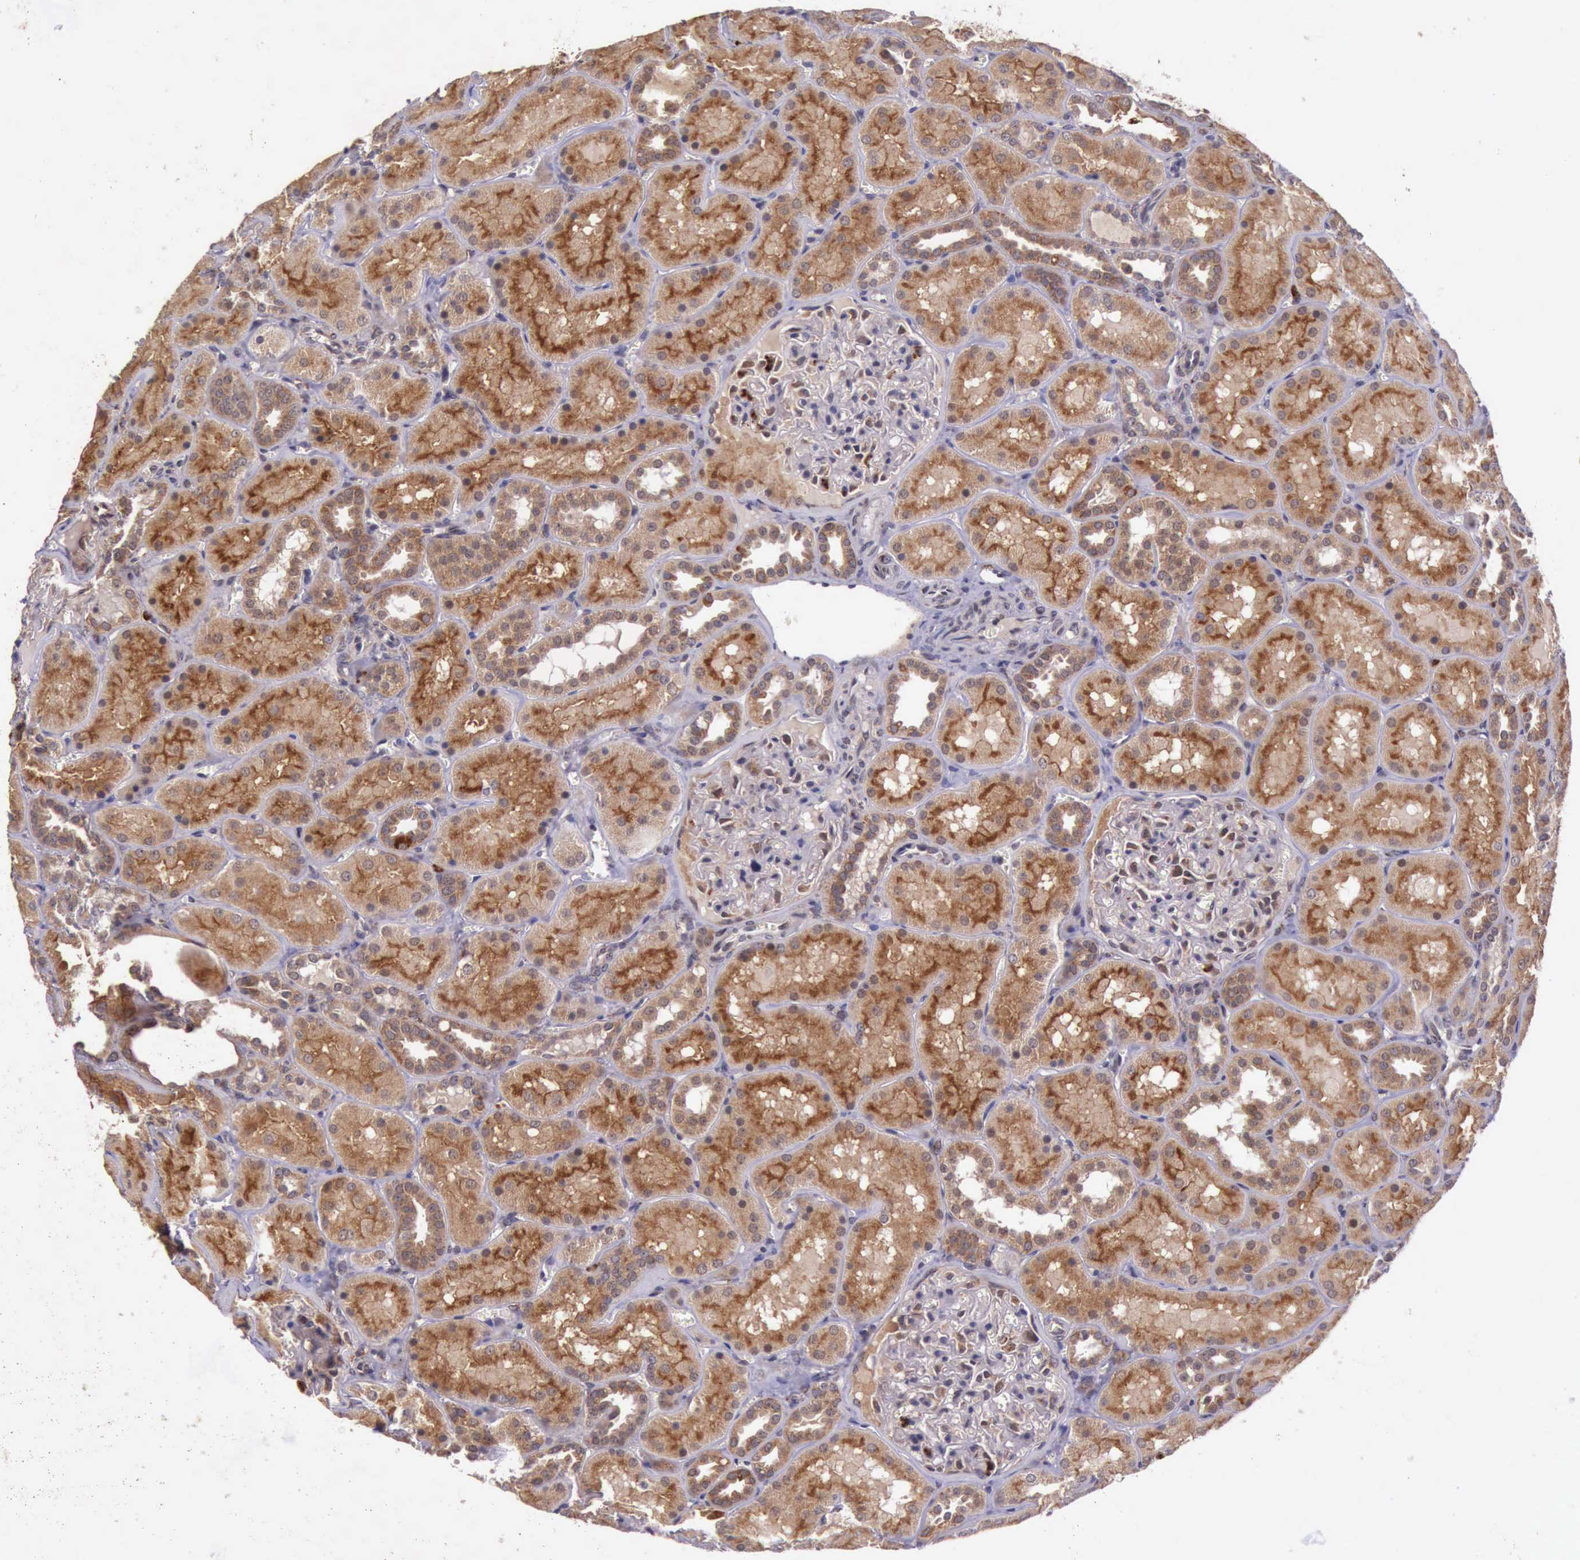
{"staining": {"intensity": "weak", "quantity": "<25%", "location": "cytoplasmic/membranous"}, "tissue": "kidney", "cell_type": "Cells in glomeruli", "image_type": "normal", "snomed": [{"axis": "morphology", "description": "Normal tissue, NOS"}, {"axis": "topography", "description": "Kidney"}], "caption": "A photomicrograph of kidney stained for a protein shows no brown staining in cells in glomeruli.", "gene": "ARMCX3", "patient": {"sex": "female", "age": 52}}